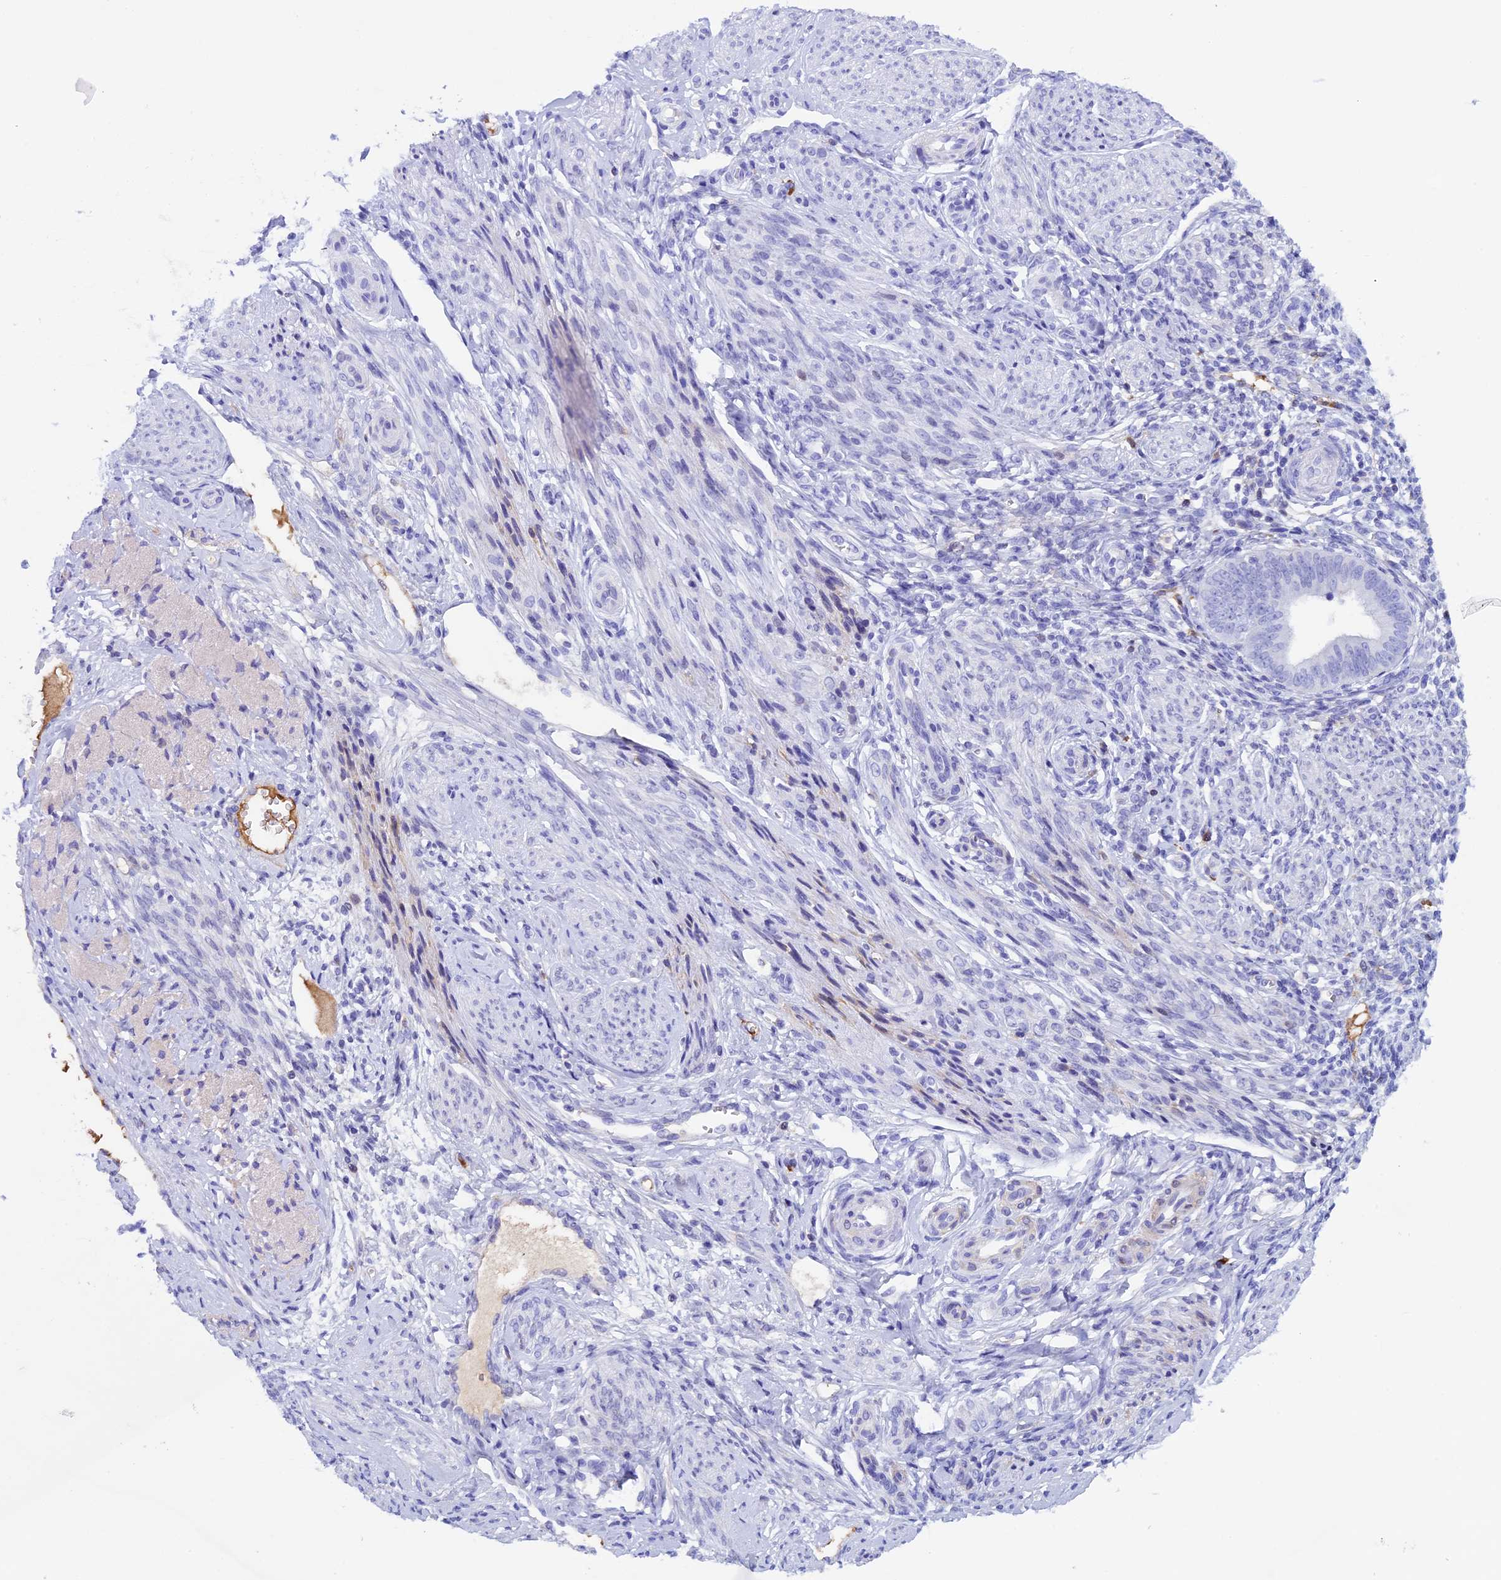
{"staining": {"intensity": "negative", "quantity": "none", "location": "none"}, "tissue": "endometrium", "cell_type": "Cells in endometrial stroma", "image_type": "normal", "snomed": [{"axis": "morphology", "description": "Normal tissue, NOS"}, {"axis": "topography", "description": "Uterus"}, {"axis": "topography", "description": "Endometrium"}], "caption": "Human endometrium stained for a protein using IHC shows no positivity in cells in endometrial stroma.", "gene": "IGSF6", "patient": {"sex": "female", "age": 48}}